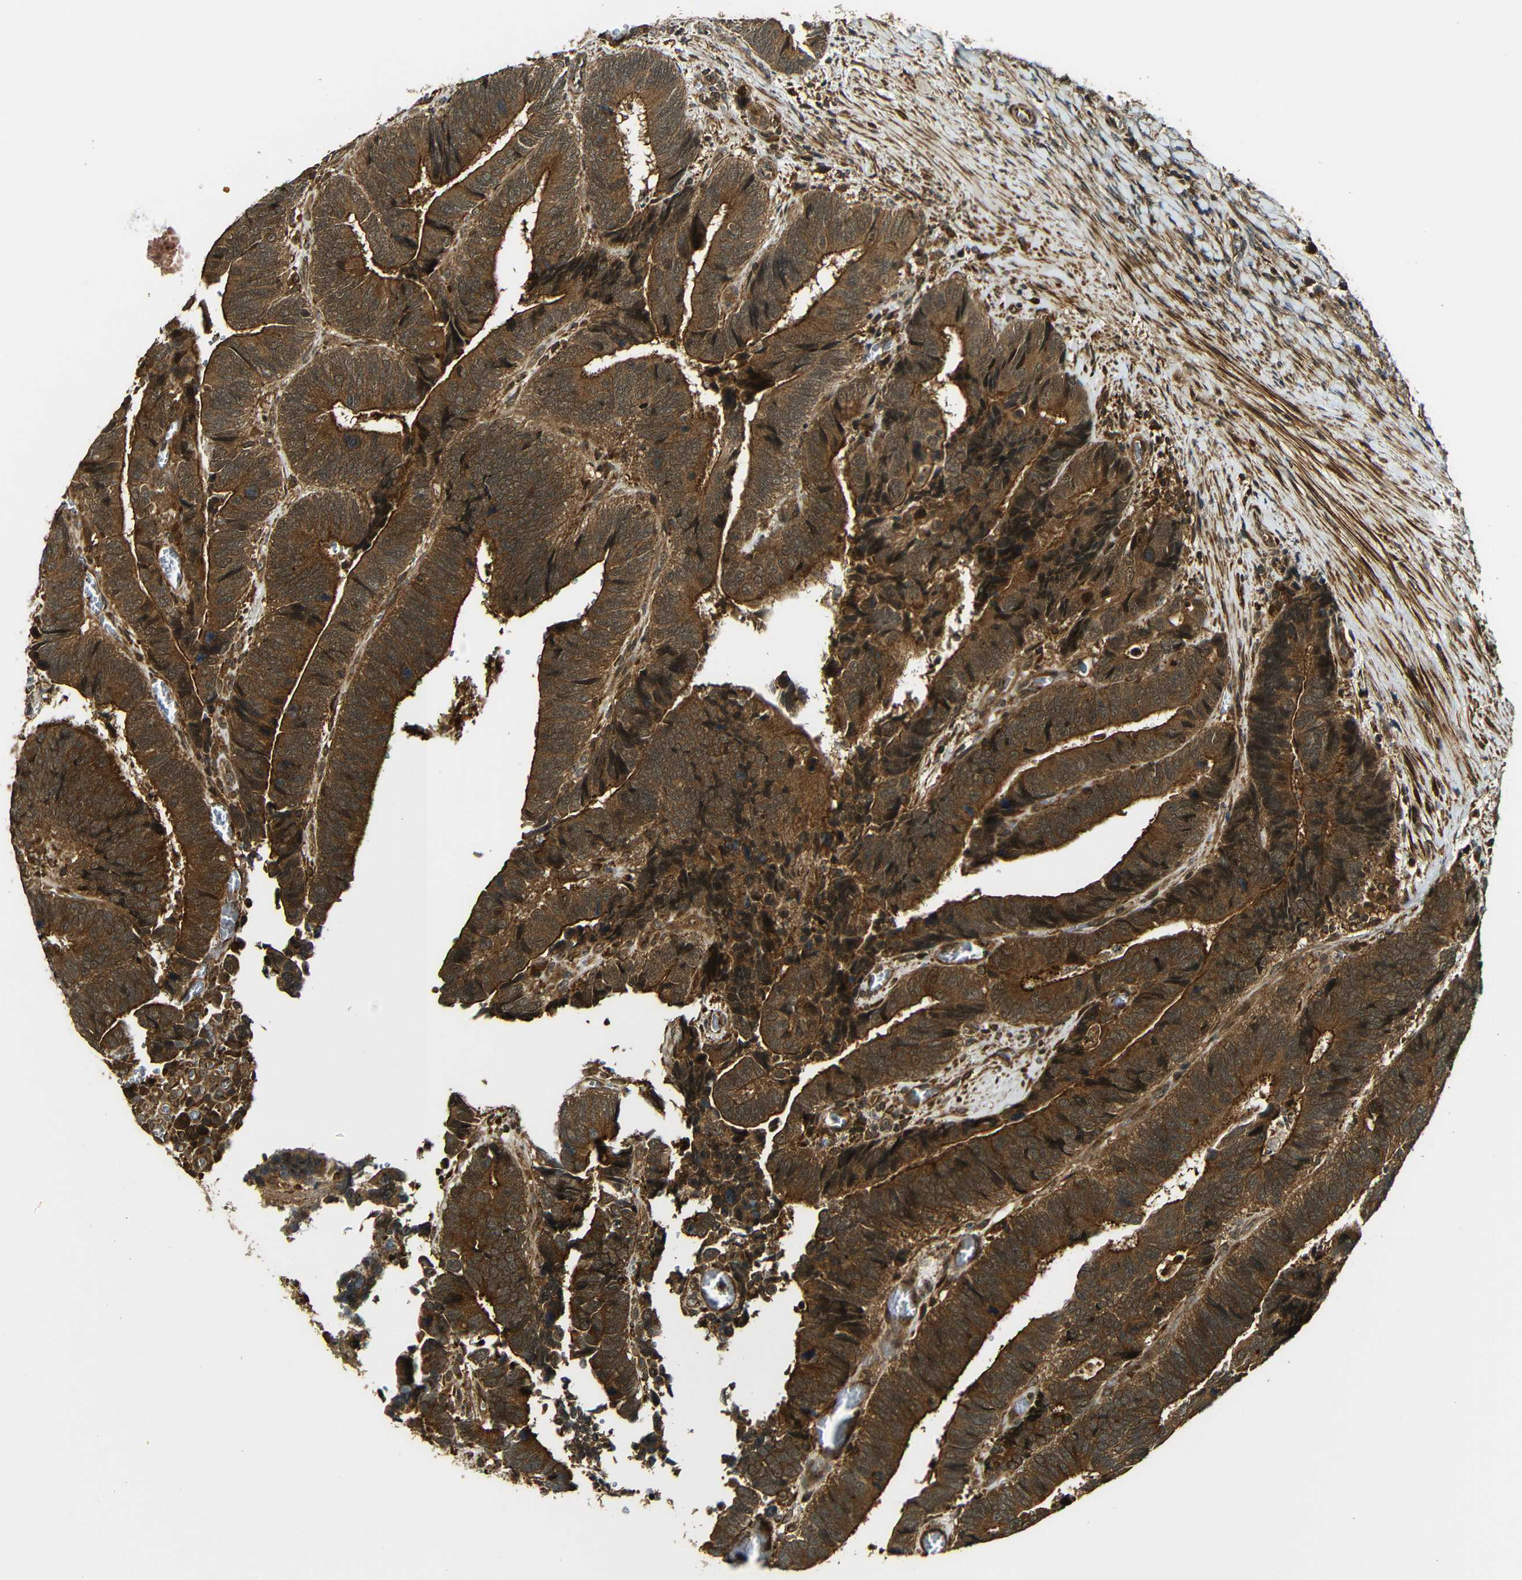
{"staining": {"intensity": "strong", "quantity": ">75%", "location": "cytoplasmic/membranous"}, "tissue": "colorectal cancer", "cell_type": "Tumor cells", "image_type": "cancer", "snomed": [{"axis": "morphology", "description": "Adenocarcinoma, NOS"}, {"axis": "topography", "description": "Colon"}], "caption": "There is high levels of strong cytoplasmic/membranous expression in tumor cells of colorectal adenocarcinoma, as demonstrated by immunohistochemical staining (brown color).", "gene": "CASP8", "patient": {"sex": "male", "age": 72}}